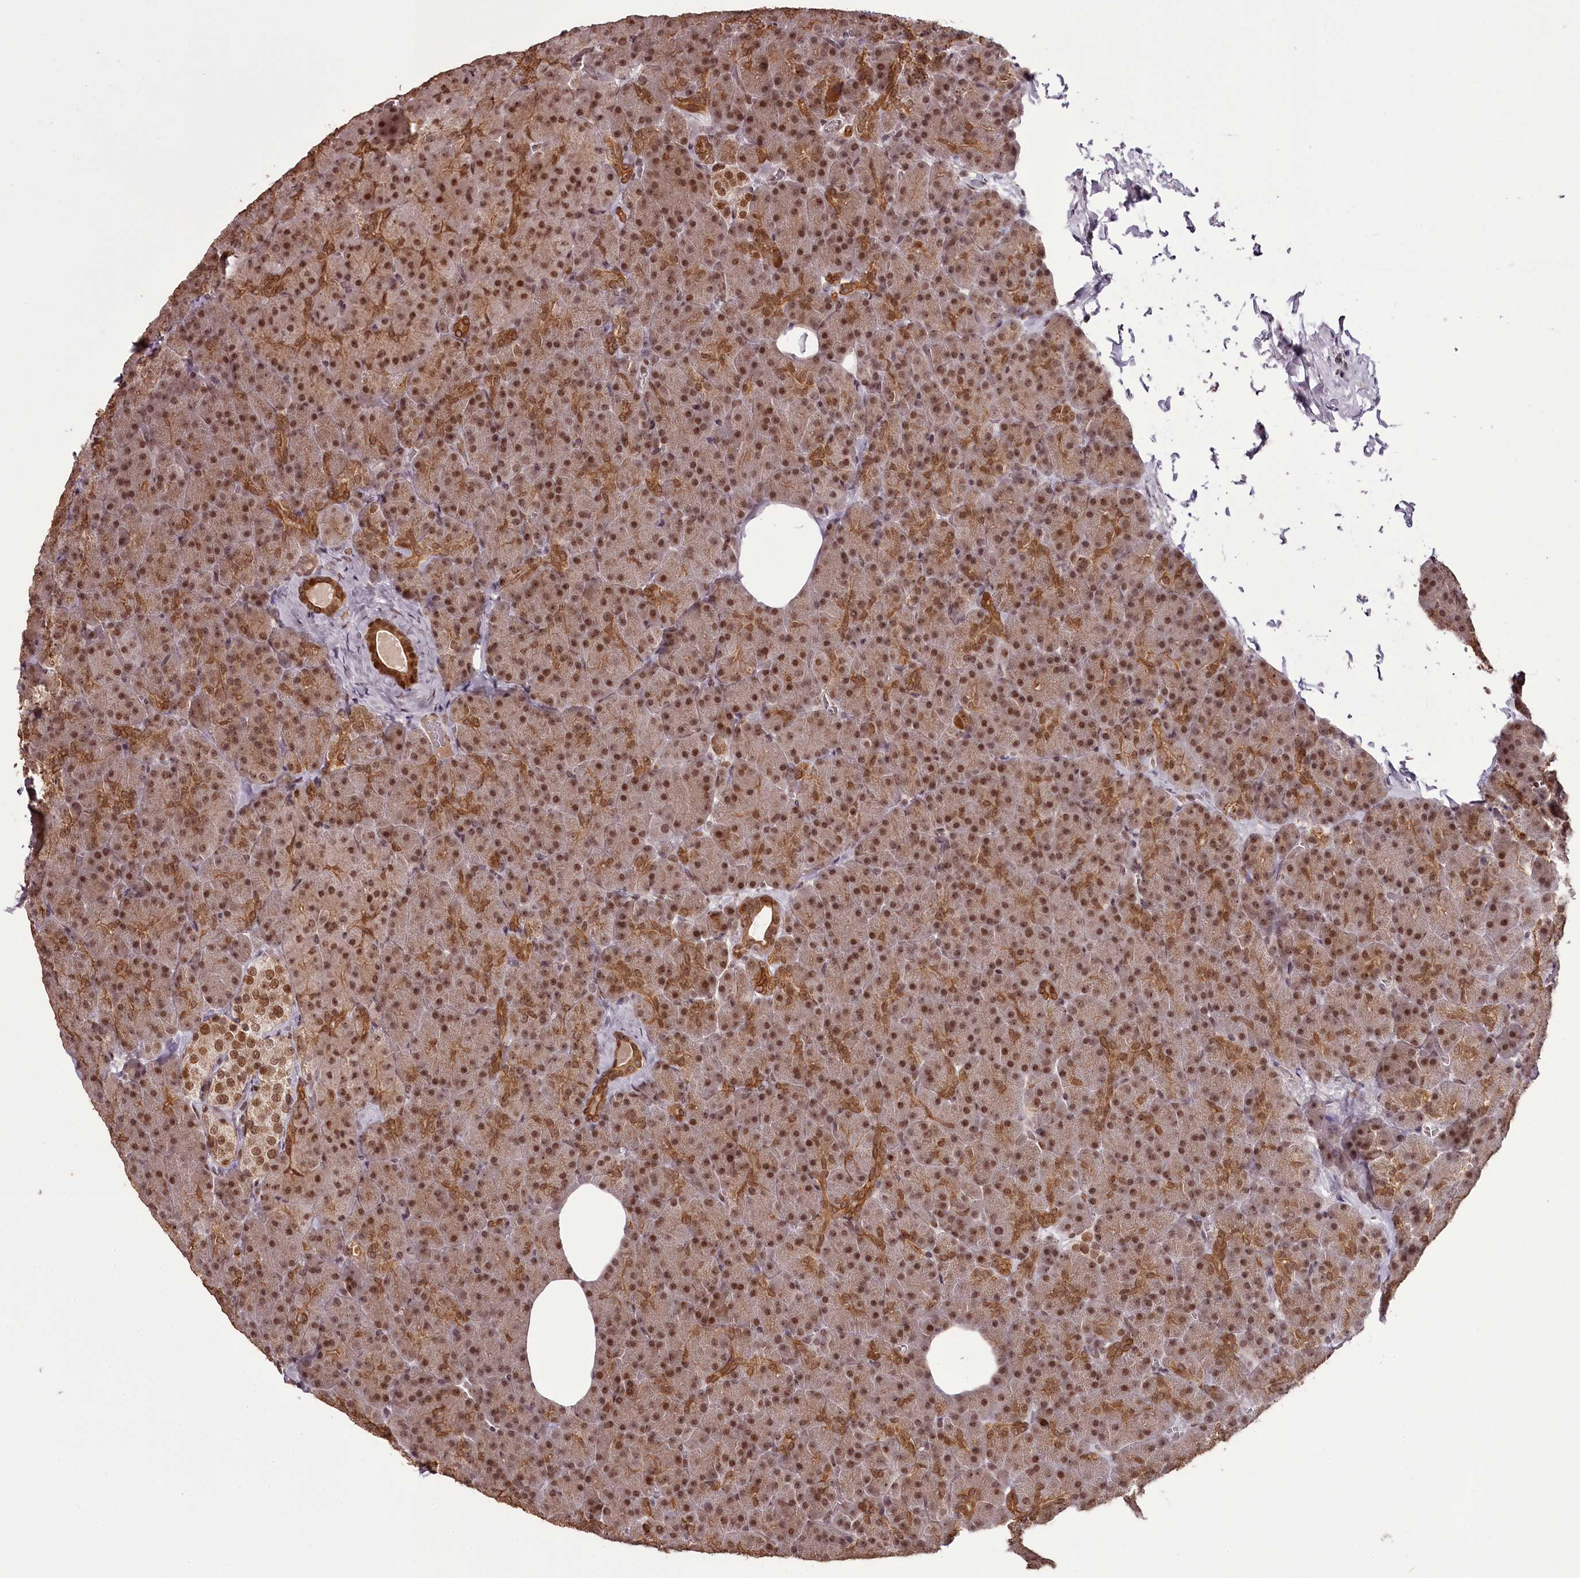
{"staining": {"intensity": "moderate", "quantity": ">75%", "location": "cytoplasmic/membranous,nuclear"}, "tissue": "pancreas", "cell_type": "Exocrine glandular cells", "image_type": "normal", "snomed": [{"axis": "morphology", "description": "Normal tissue, NOS"}, {"axis": "morphology", "description": "Carcinoid, malignant, NOS"}, {"axis": "topography", "description": "Pancreas"}], "caption": "A brown stain shows moderate cytoplasmic/membranous,nuclear staining of a protein in exocrine glandular cells of normal human pancreas. Nuclei are stained in blue.", "gene": "THYN1", "patient": {"sex": "female", "age": 35}}